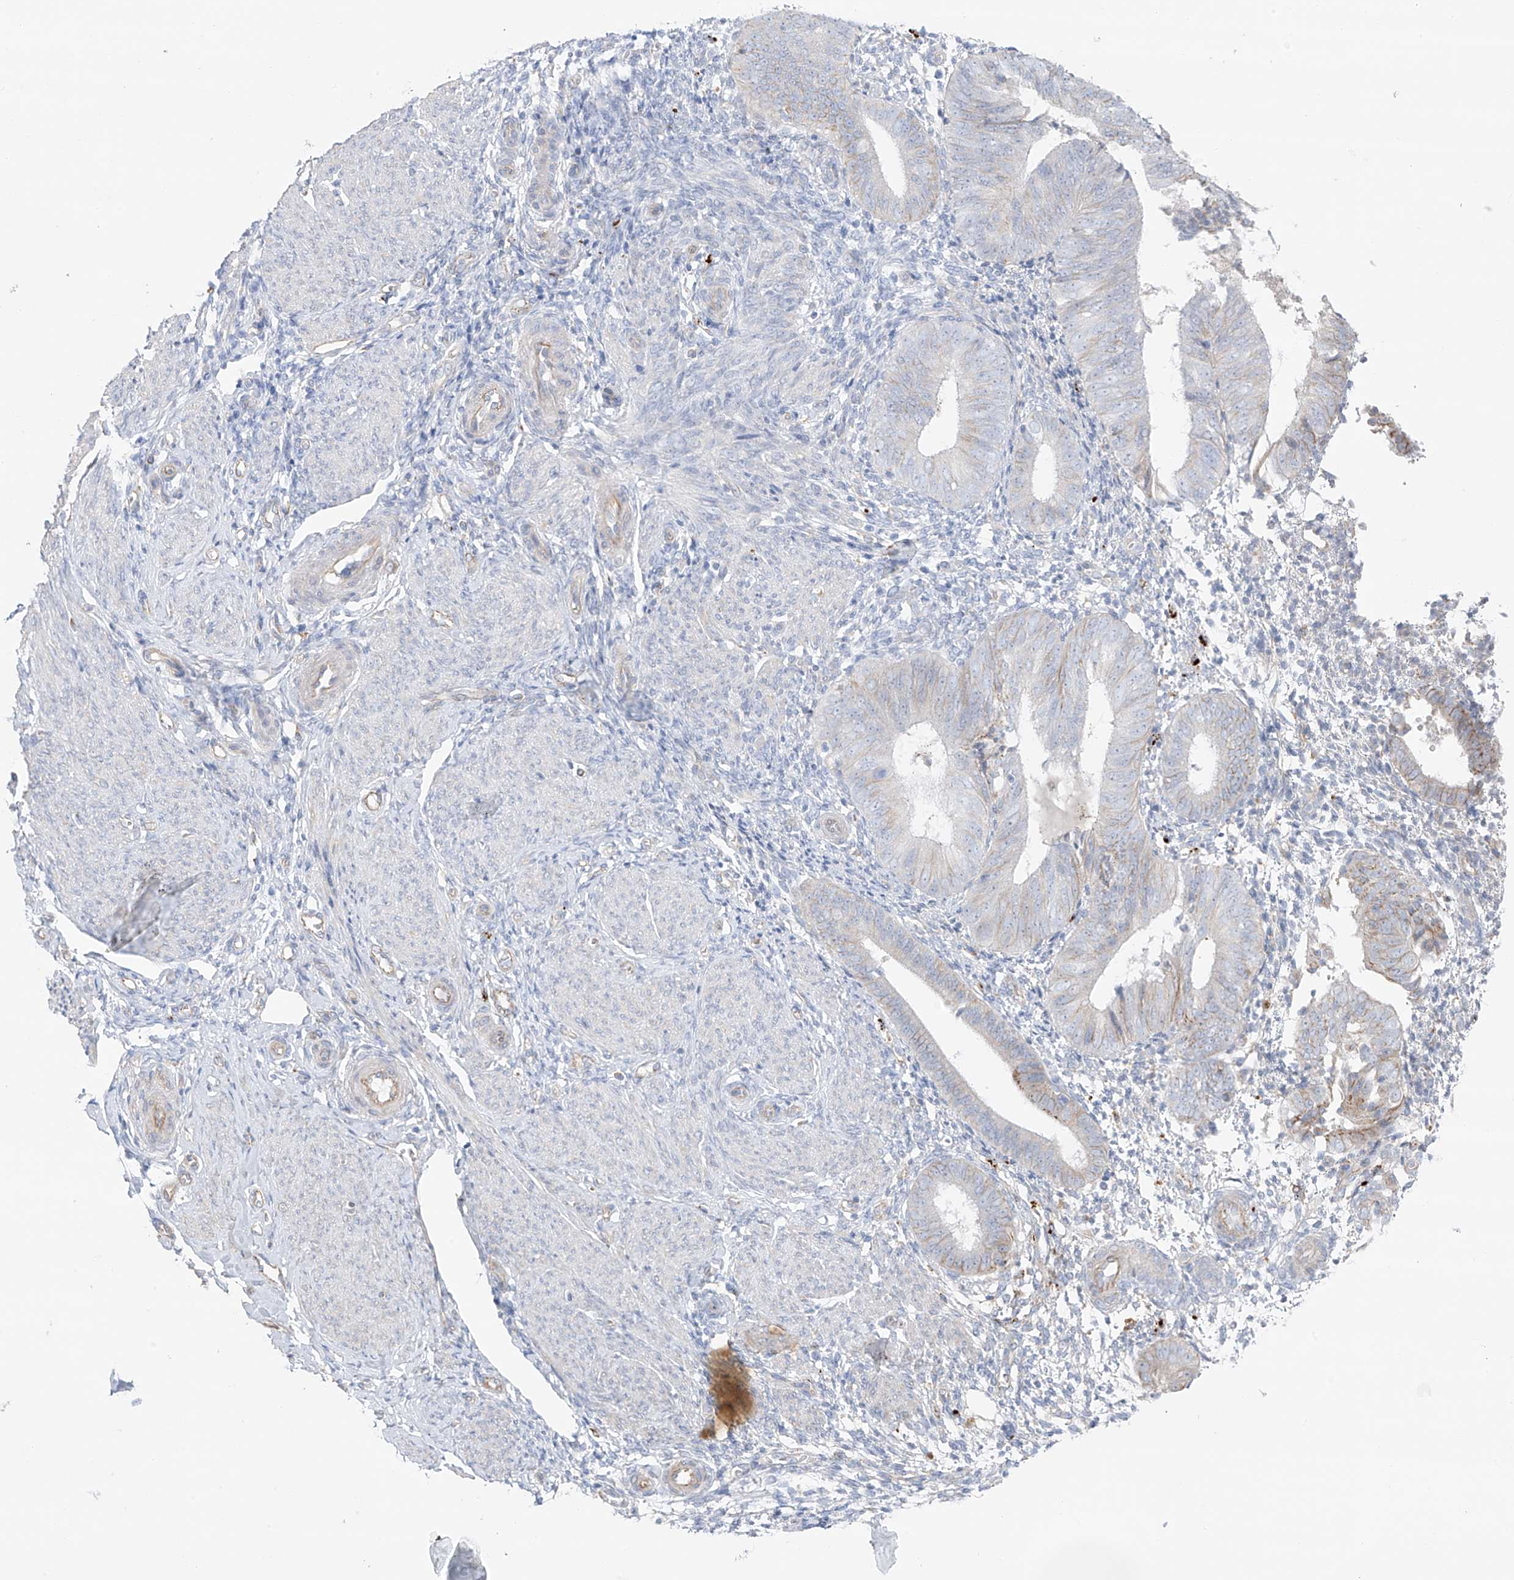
{"staining": {"intensity": "negative", "quantity": "none", "location": "none"}, "tissue": "endometrium", "cell_type": "Cells in endometrial stroma", "image_type": "normal", "snomed": [{"axis": "morphology", "description": "Normal tissue, NOS"}, {"axis": "topography", "description": "Uterus"}, {"axis": "topography", "description": "Endometrium"}], "caption": "Image shows no protein expression in cells in endometrial stroma of benign endometrium.", "gene": "TAL2", "patient": {"sex": "female", "age": 48}}